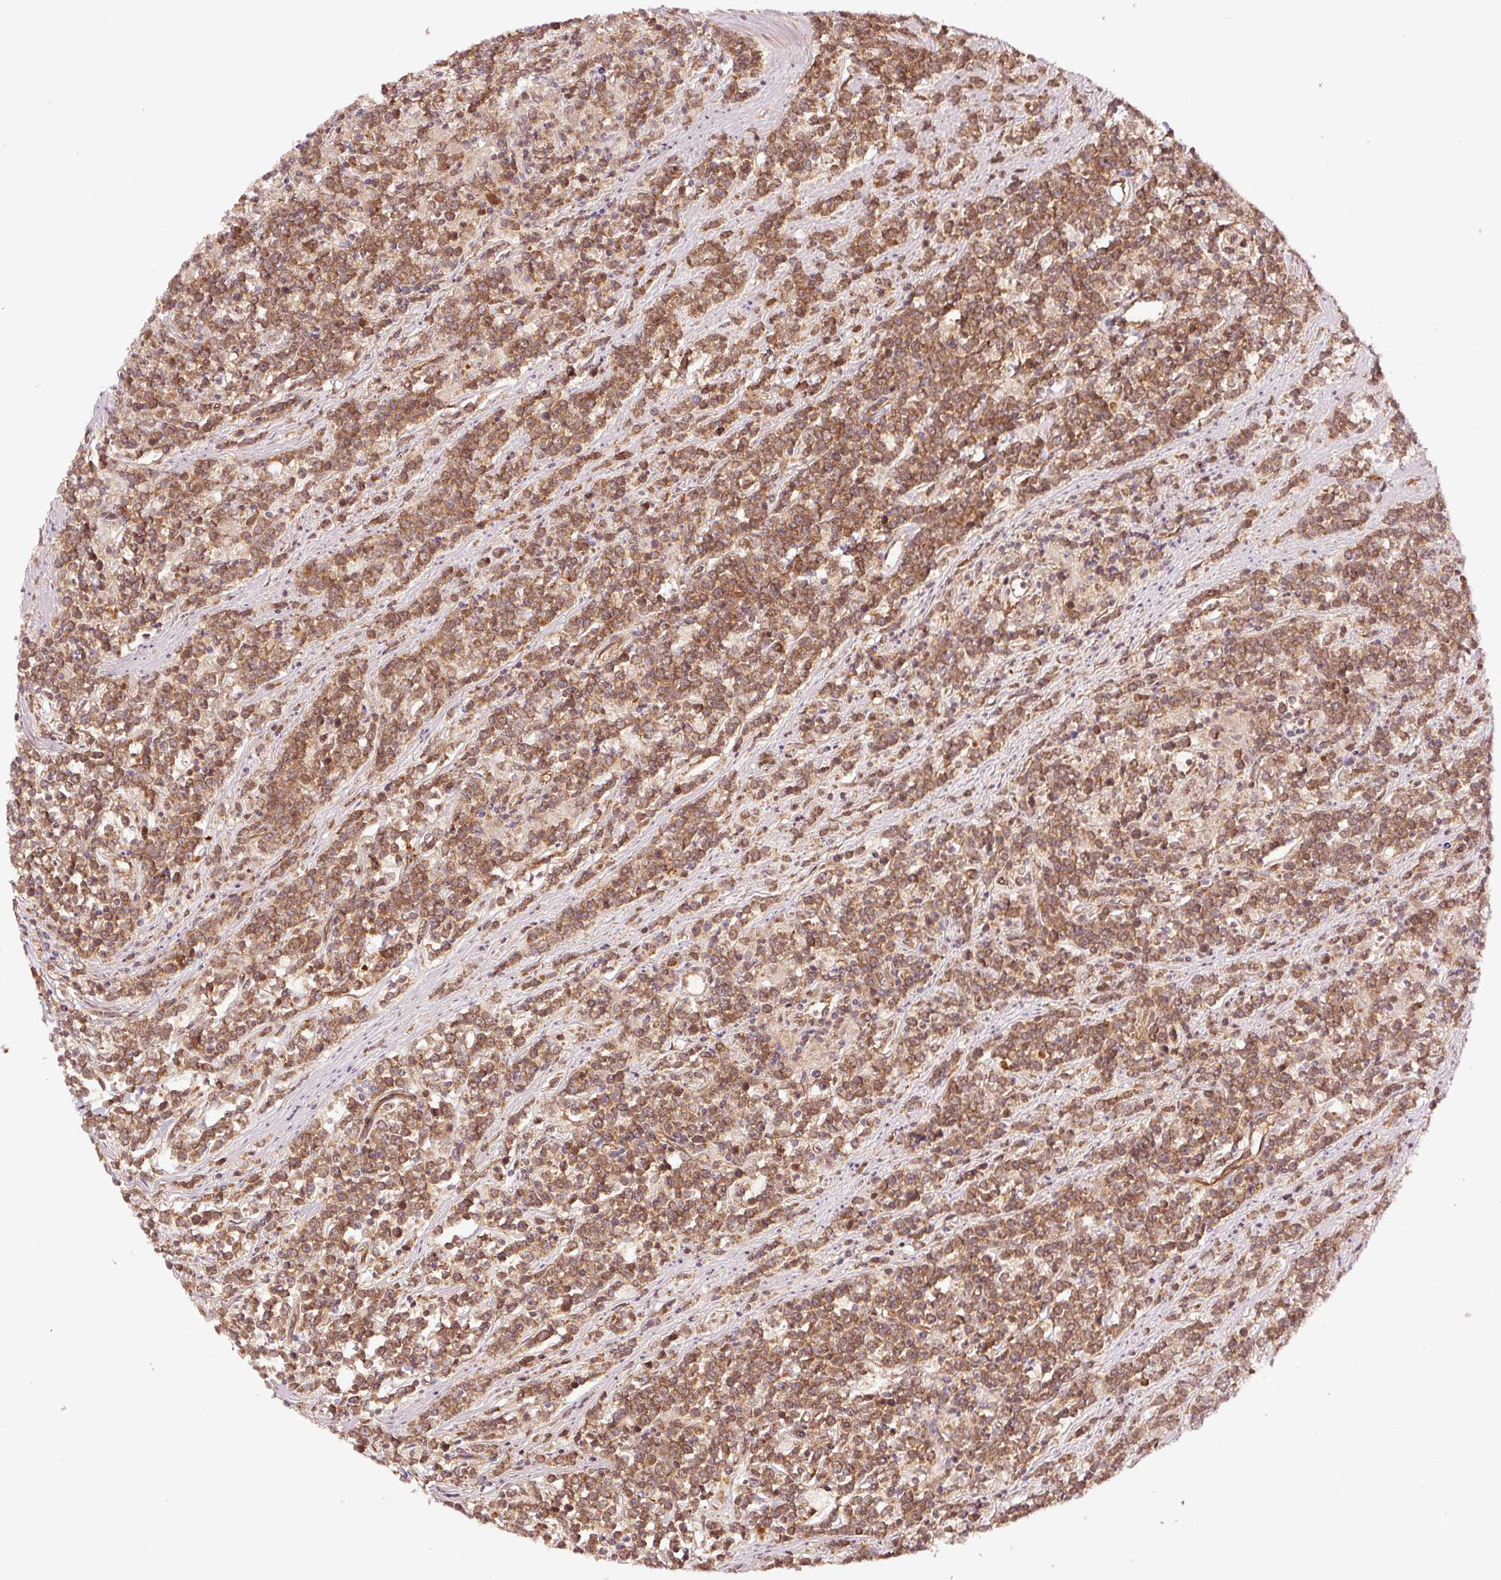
{"staining": {"intensity": "moderate", "quantity": ">75%", "location": "cytoplasmic/membranous"}, "tissue": "lymphoma", "cell_type": "Tumor cells", "image_type": "cancer", "snomed": [{"axis": "morphology", "description": "Malignant lymphoma, non-Hodgkin's type, High grade"}, {"axis": "topography", "description": "Small intestine"}, {"axis": "topography", "description": "Colon"}], "caption": "Immunohistochemistry (DAB) staining of human lymphoma displays moderate cytoplasmic/membranous protein expression in about >75% of tumor cells.", "gene": "METAP1", "patient": {"sex": "male", "age": 8}}